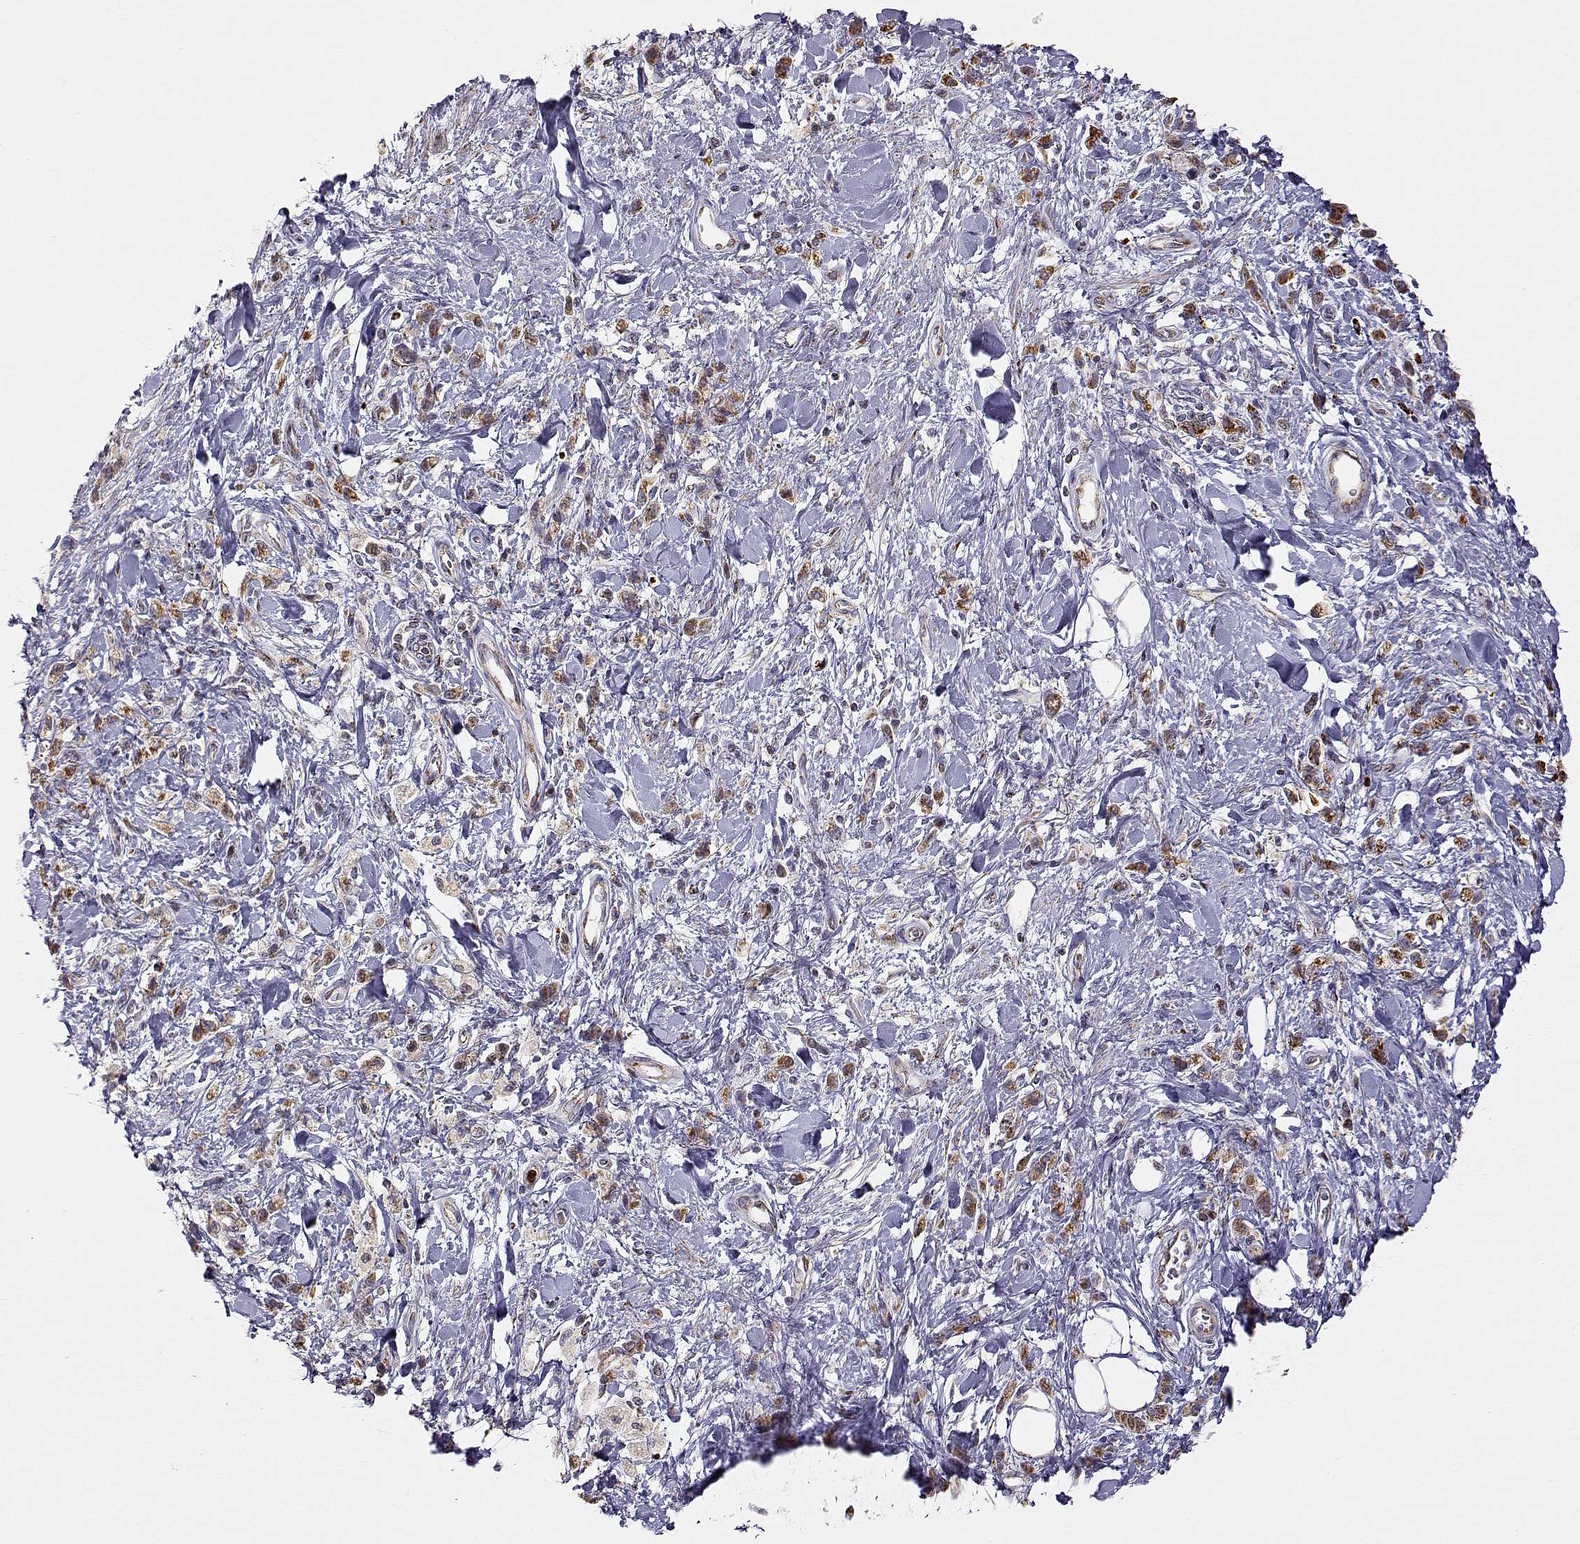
{"staining": {"intensity": "moderate", "quantity": "25%-75%", "location": "cytoplasmic/membranous"}, "tissue": "stomach cancer", "cell_type": "Tumor cells", "image_type": "cancer", "snomed": [{"axis": "morphology", "description": "Adenocarcinoma, NOS"}, {"axis": "topography", "description": "Stomach"}], "caption": "Immunohistochemical staining of human adenocarcinoma (stomach) shows moderate cytoplasmic/membranous protein staining in approximately 25%-75% of tumor cells.", "gene": "EXOG", "patient": {"sex": "male", "age": 77}}